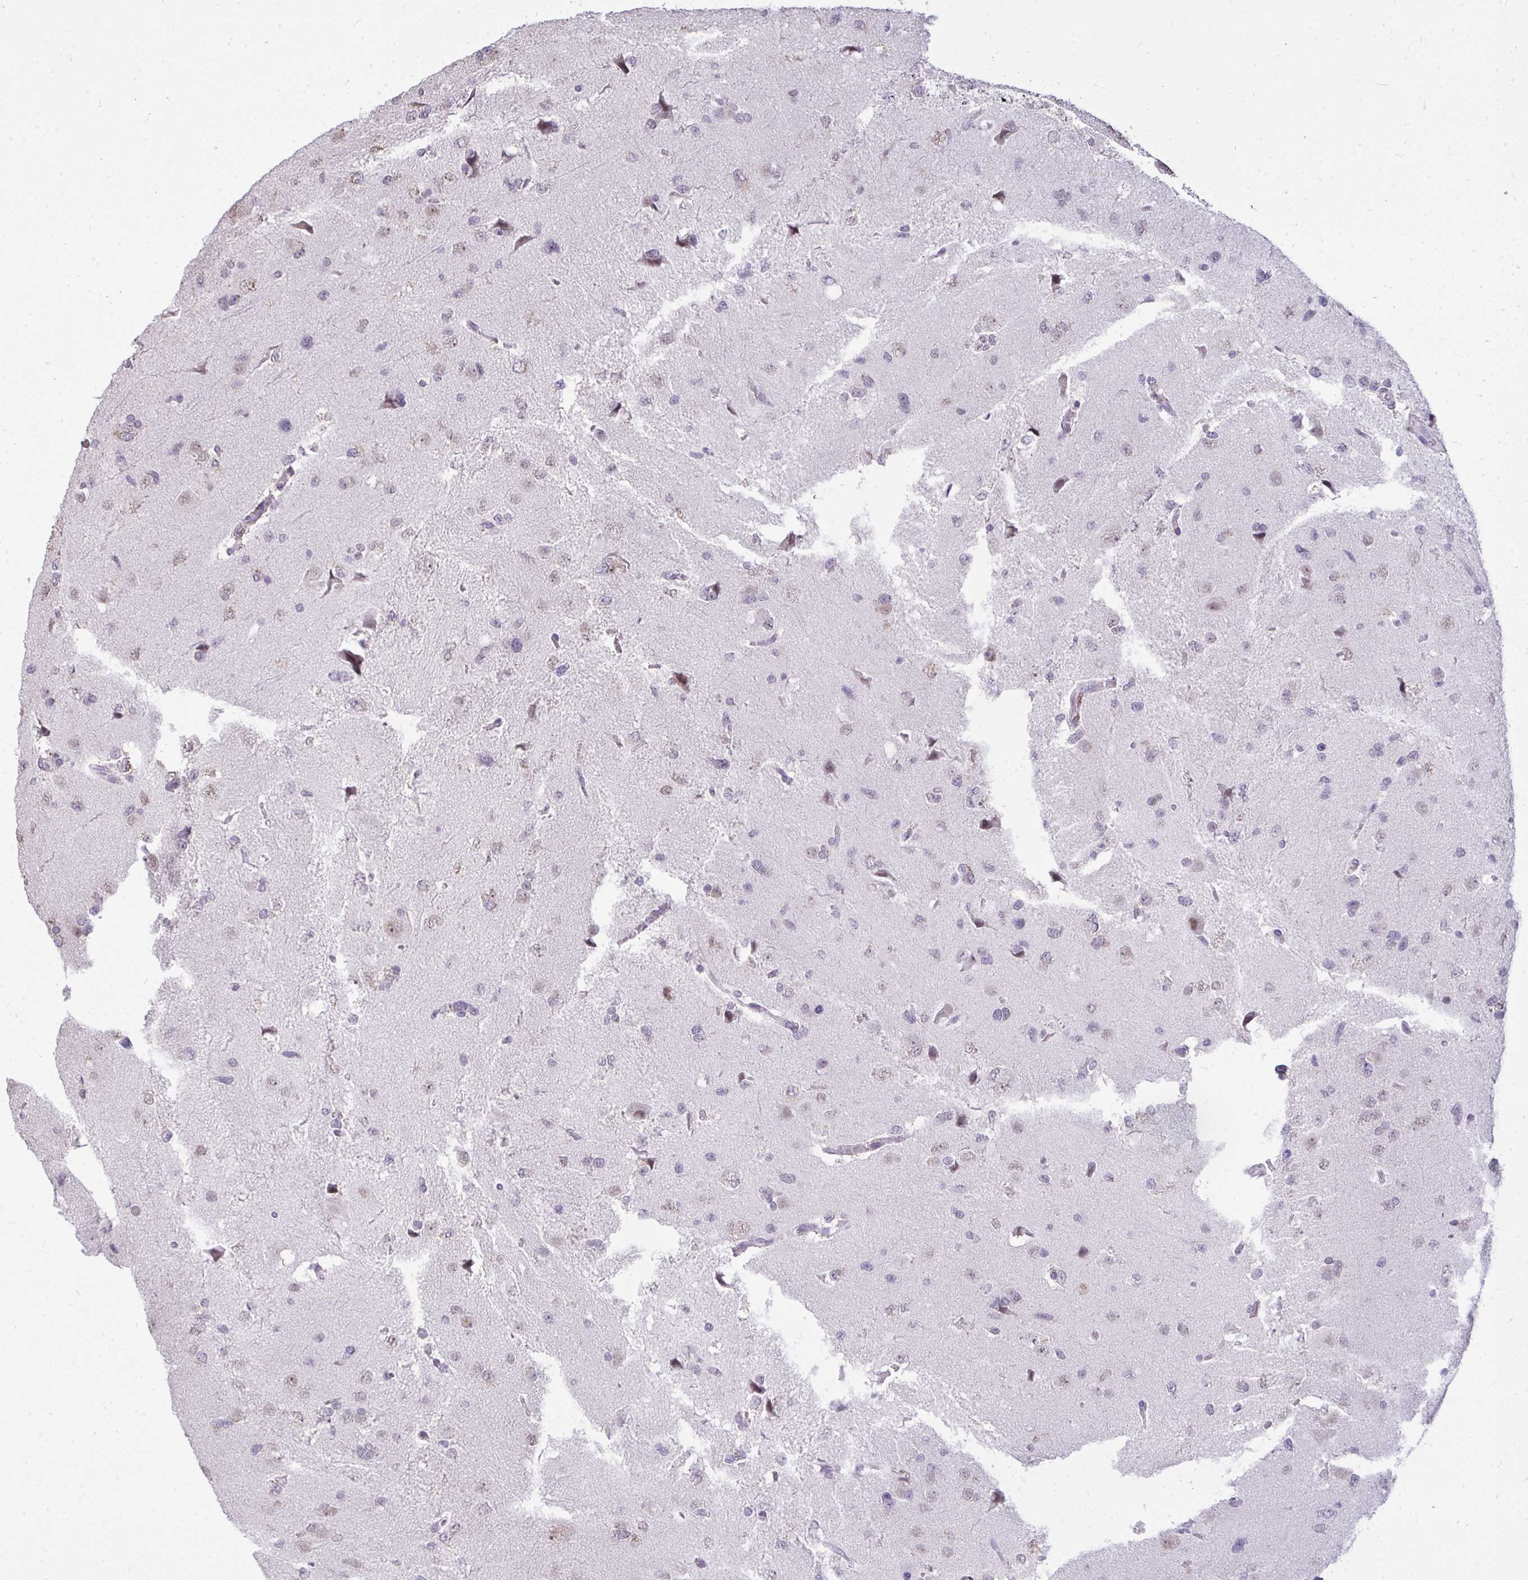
{"staining": {"intensity": "negative", "quantity": "none", "location": "none"}, "tissue": "glioma", "cell_type": "Tumor cells", "image_type": "cancer", "snomed": [{"axis": "morphology", "description": "Glioma, malignant, Low grade"}, {"axis": "topography", "description": "Brain"}], "caption": "This is an immunohistochemistry (IHC) micrograph of low-grade glioma (malignant). There is no positivity in tumor cells.", "gene": "NPPA", "patient": {"sex": "female", "age": 55}}